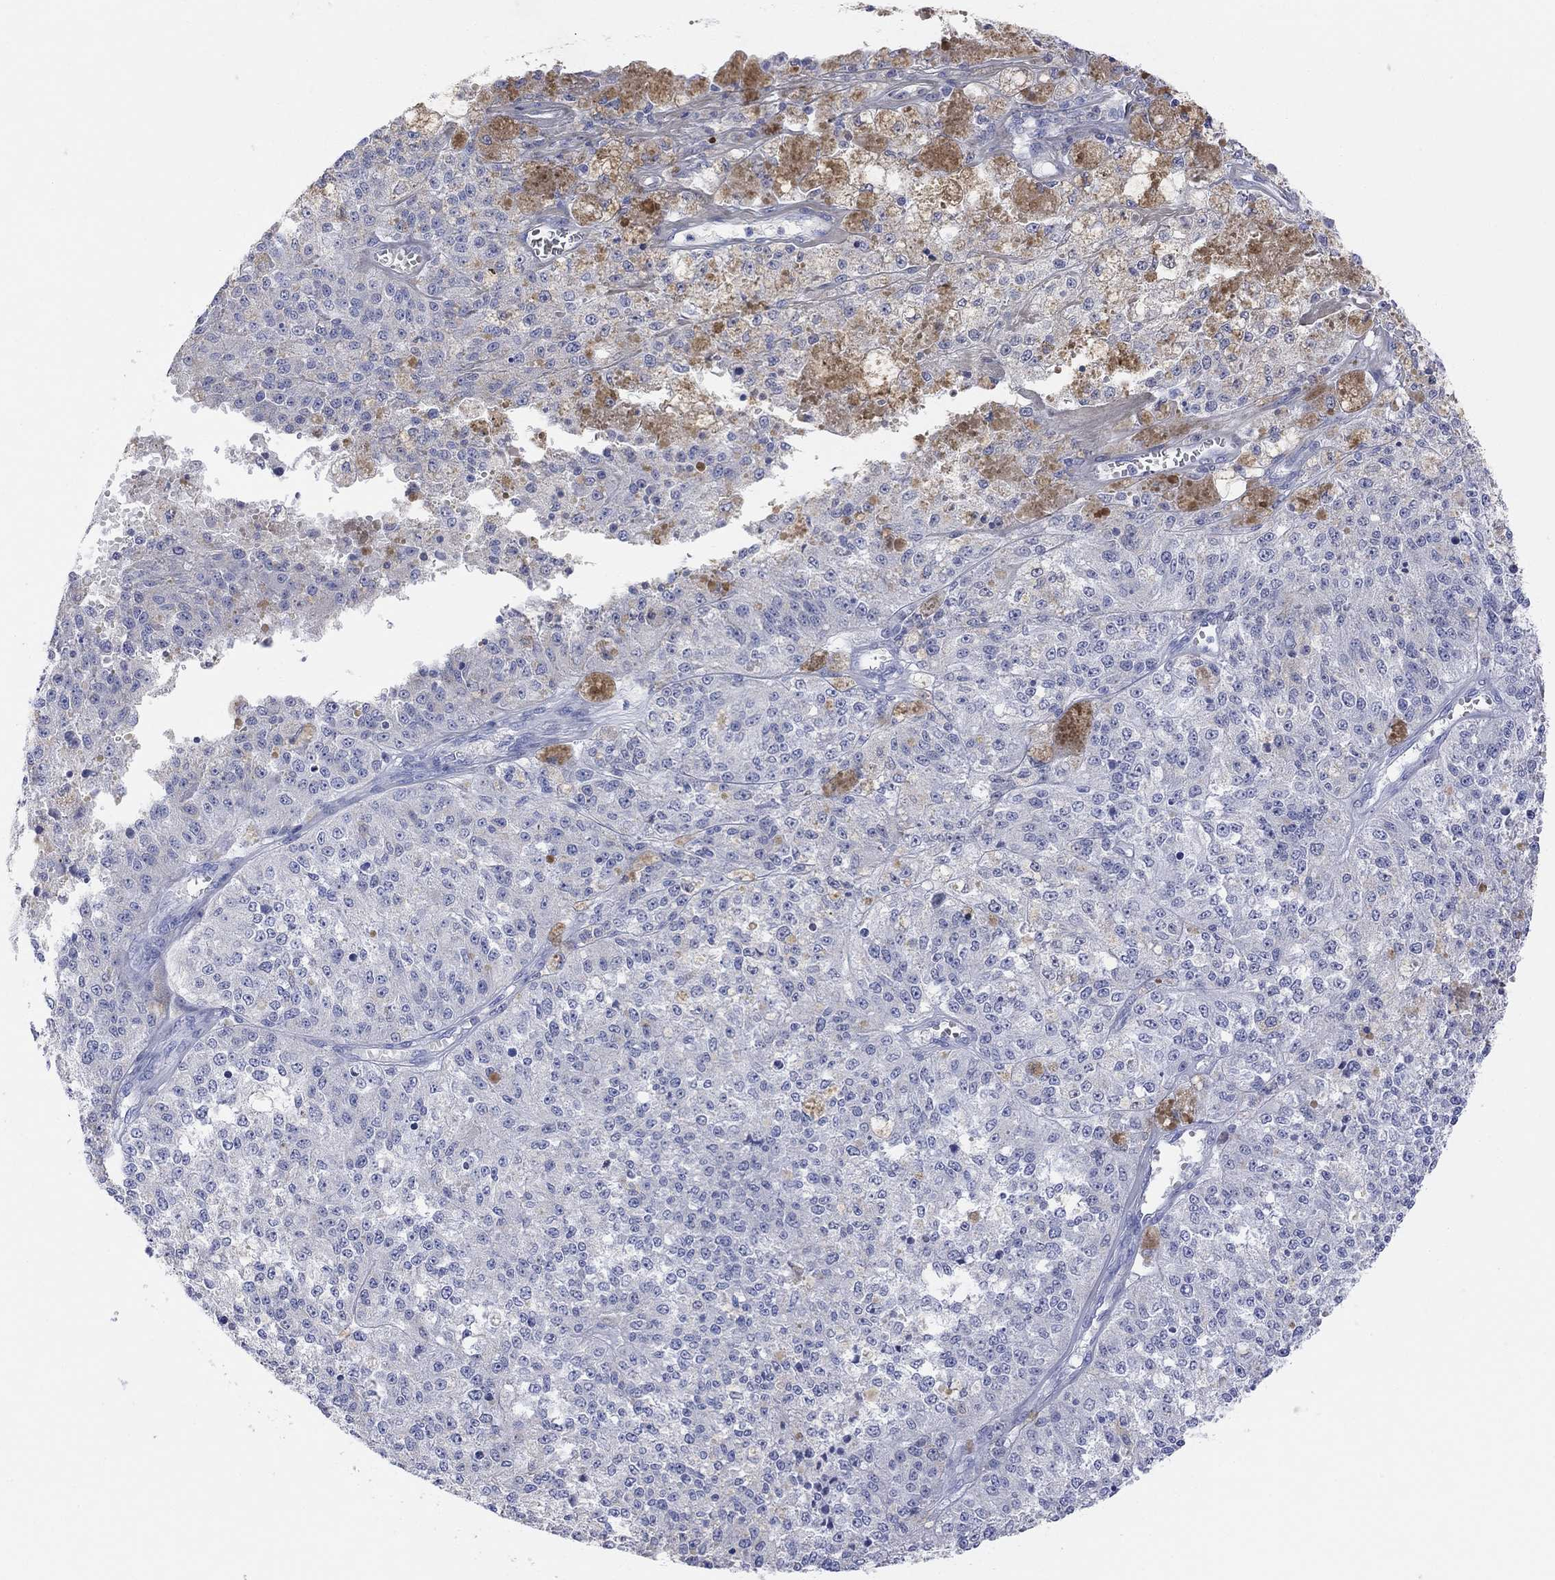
{"staining": {"intensity": "negative", "quantity": "none", "location": "none"}, "tissue": "melanoma", "cell_type": "Tumor cells", "image_type": "cancer", "snomed": [{"axis": "morphology", "description": "Malignant melanoma, Metastatic site"}, {"axis": "topography", "description": "Lymph node"}], "caption": "Immunohistochemistry of human melanoma demonstrates no expression in tumor cells.", "gene": "SYT12", "patient": {"sex": "female", "age": 64}}